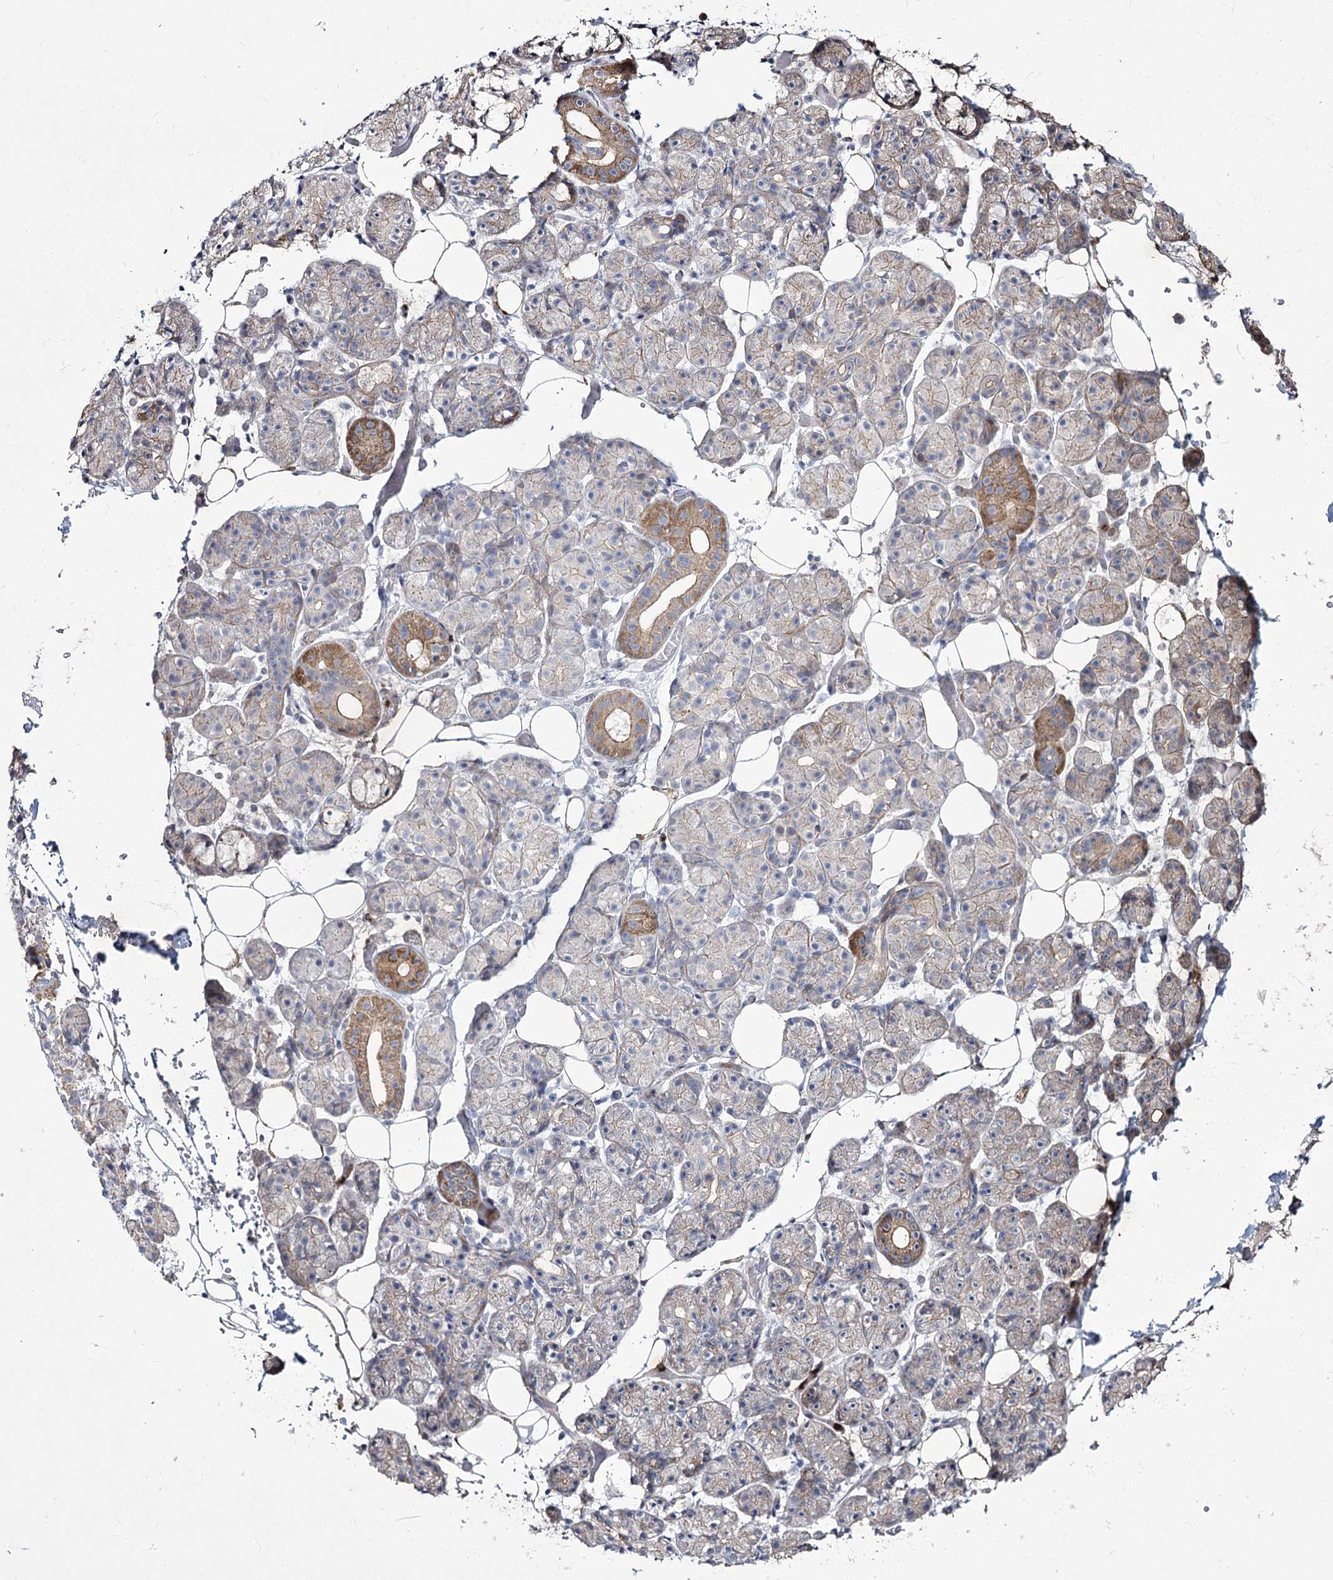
{"staining": {"intensity": "moderate", "quantity": "<25%", "location": "cytoplasmic/membranous"}, "tissue": "salivary gland", "cell_type": "Glandular cells", "image_type": "normal", "snomed": [{"axis": "morphology", "description": "Normal tissue, NOS"}, {"axis": "topography", "description": "Salivary gland"}], "caption": "High-magnification brightfield microscopy of unremarkable salivary gland stained with DAB (brown) and counterstained with hematoxylin (blue). glandular cells exhibit moderate cytoplasmic/membranous staining is present in about<25% of cells.", "gene": "ME3", "patient": {"sex": "male", "age": 63}}